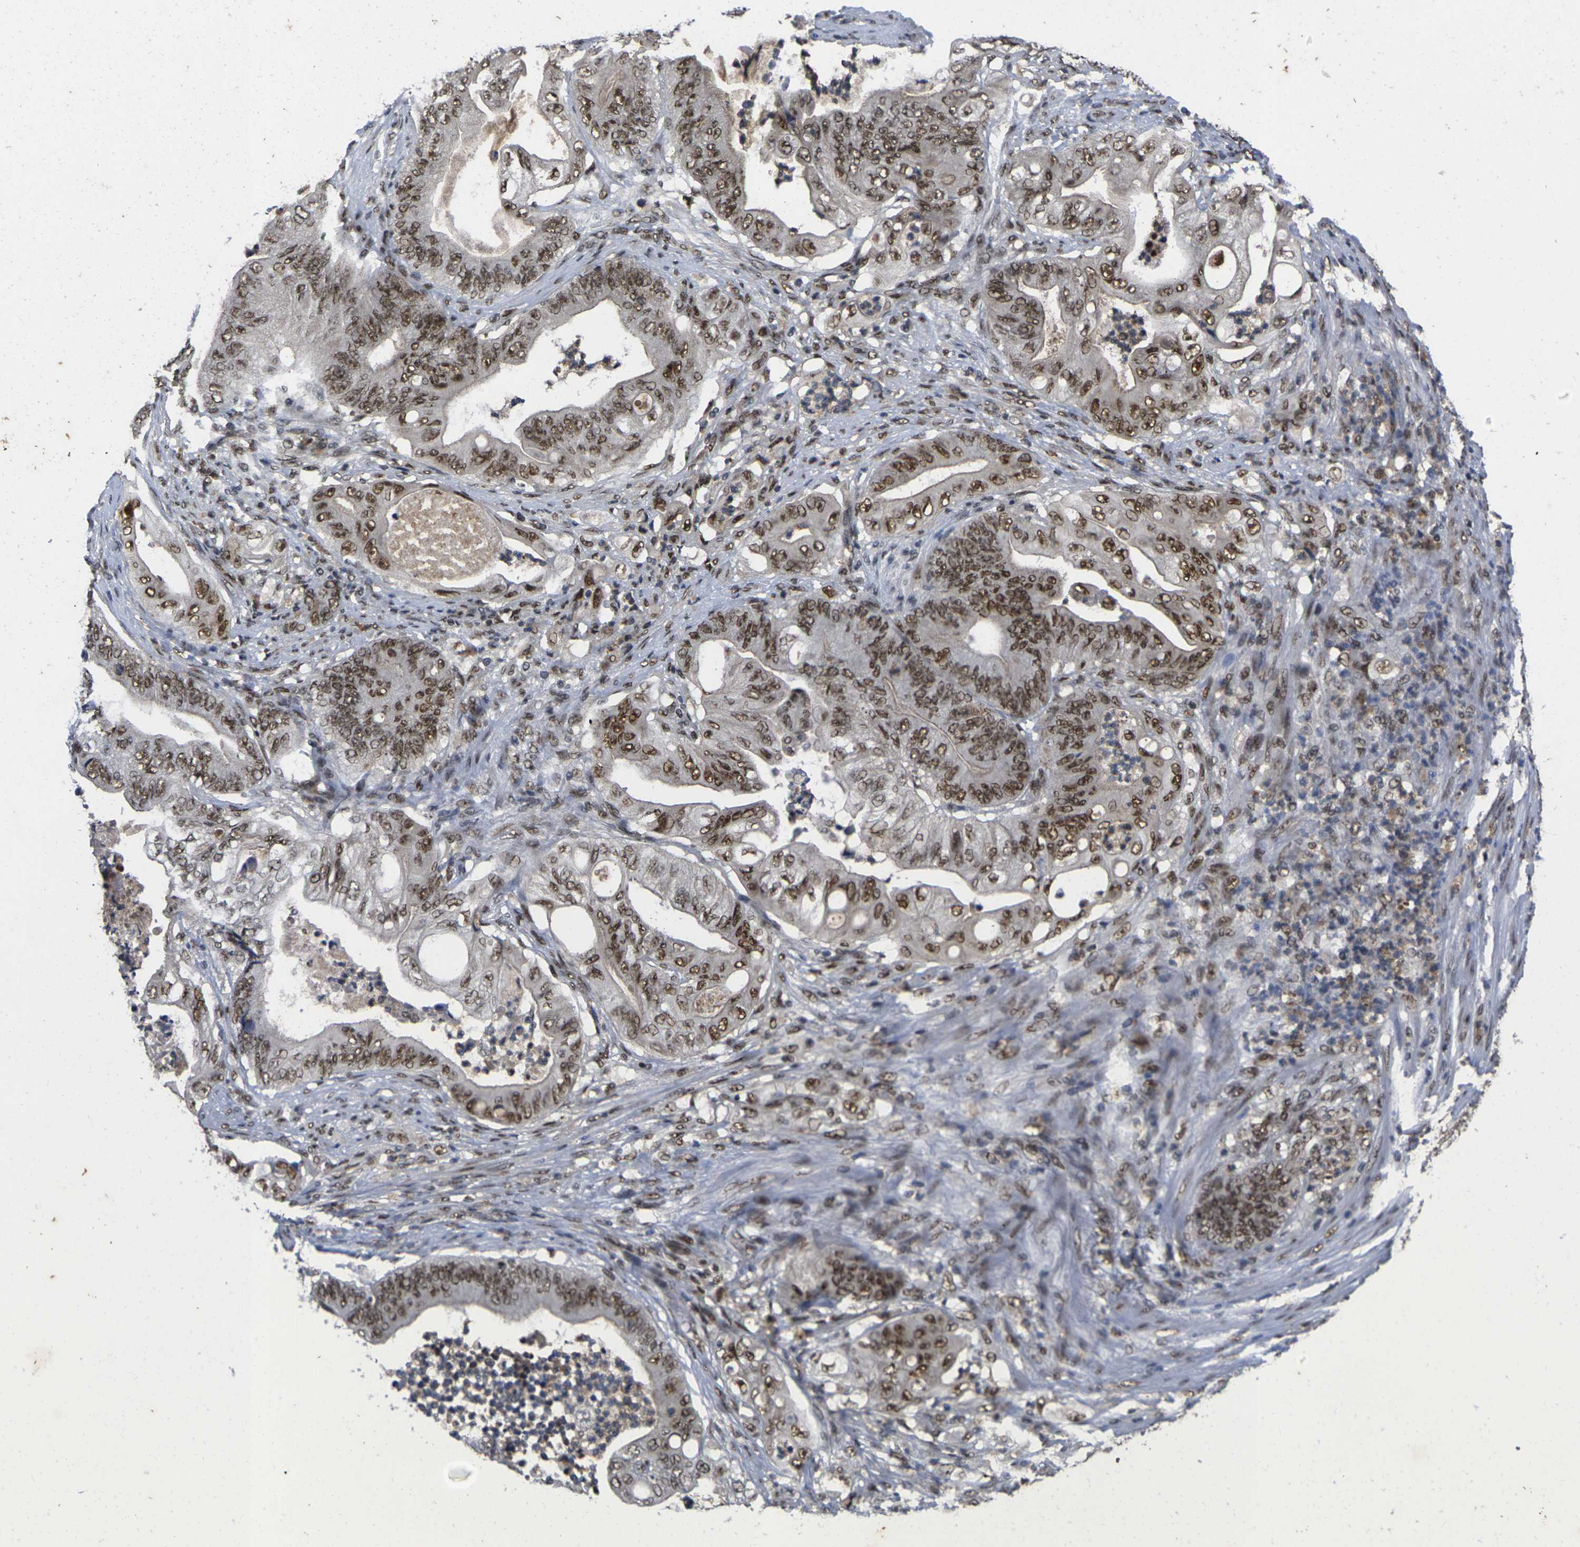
{"staining": {"intensity": "moderate", "quantity": ">75%", "location": "nuclear"}, "tissue": "stomach cancer", "cell_type": "Tumor cells", "image_type": "cancer", "snomed": [{"axis": "morphology", "description": "Adenocarcinoma, NOS"}, {"axis": "topography", "description": "Stomach"}], "caption": "Stomach cancer stained for a protein shows moderate nuclear positivity in tumor cells. (IHC, brightfield microscopy, high magnification).", "gene": "GTF2E1", "patient": {"sex": "female", "age": 73}}